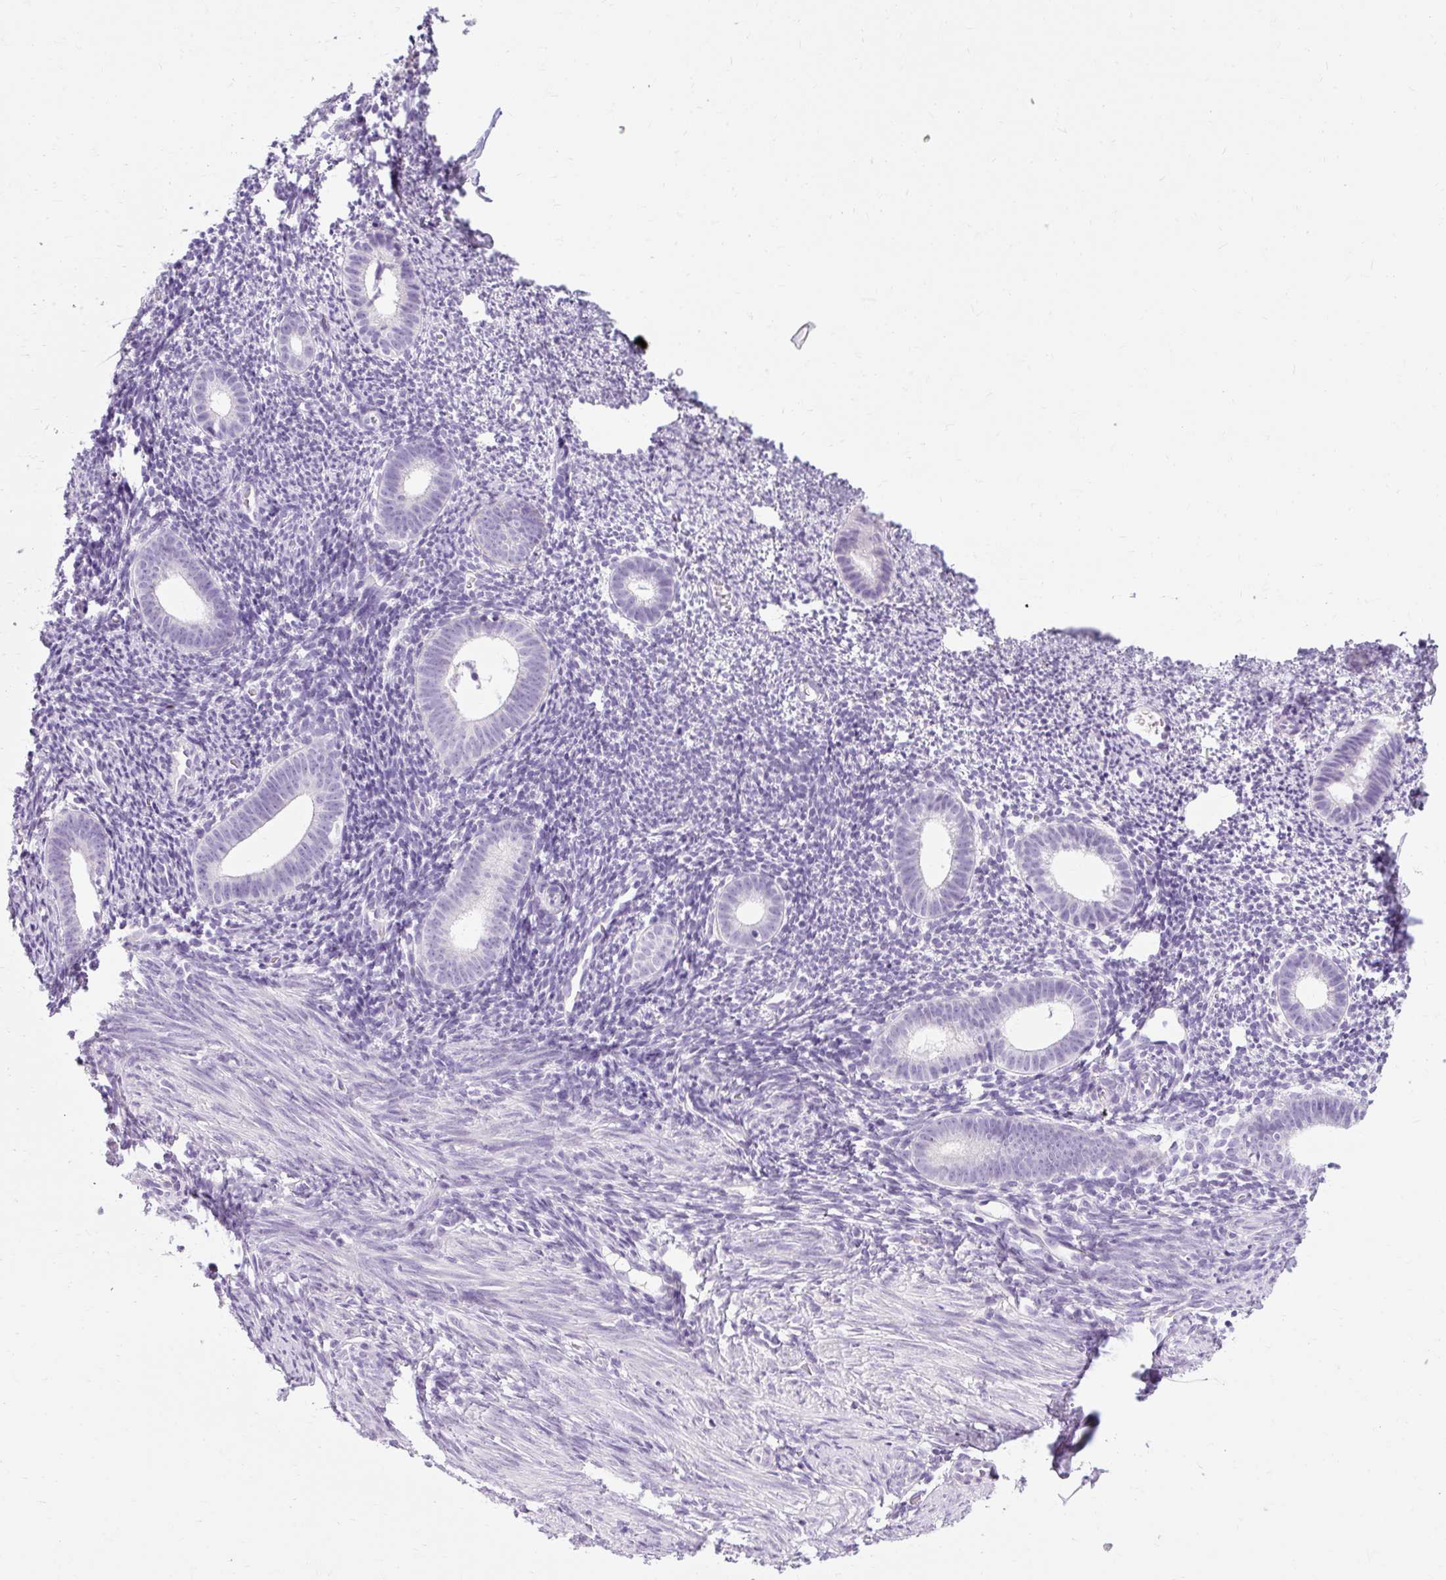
{"staining": {"intensity": "negative", "quantity": "none", "location": "none"}, "tissue": "endometrium", "cell_type": "Cells in endometrial stroma", "image_type": "normal", "snomed": [{"axis": "morphology", "description": "Normal tissue, NOS"}, {"axis": "topography", "description": "Endometrium"}], "caption": "Cells in endometrial stroma show no significant protein staining in benign endometrium. (DAB (3,3'-diaminobenzidine) immunohistochemistry (IHC), high magnification).", "gene": "B3GNT4", "patient": {"sex": "female", "age": 39}}